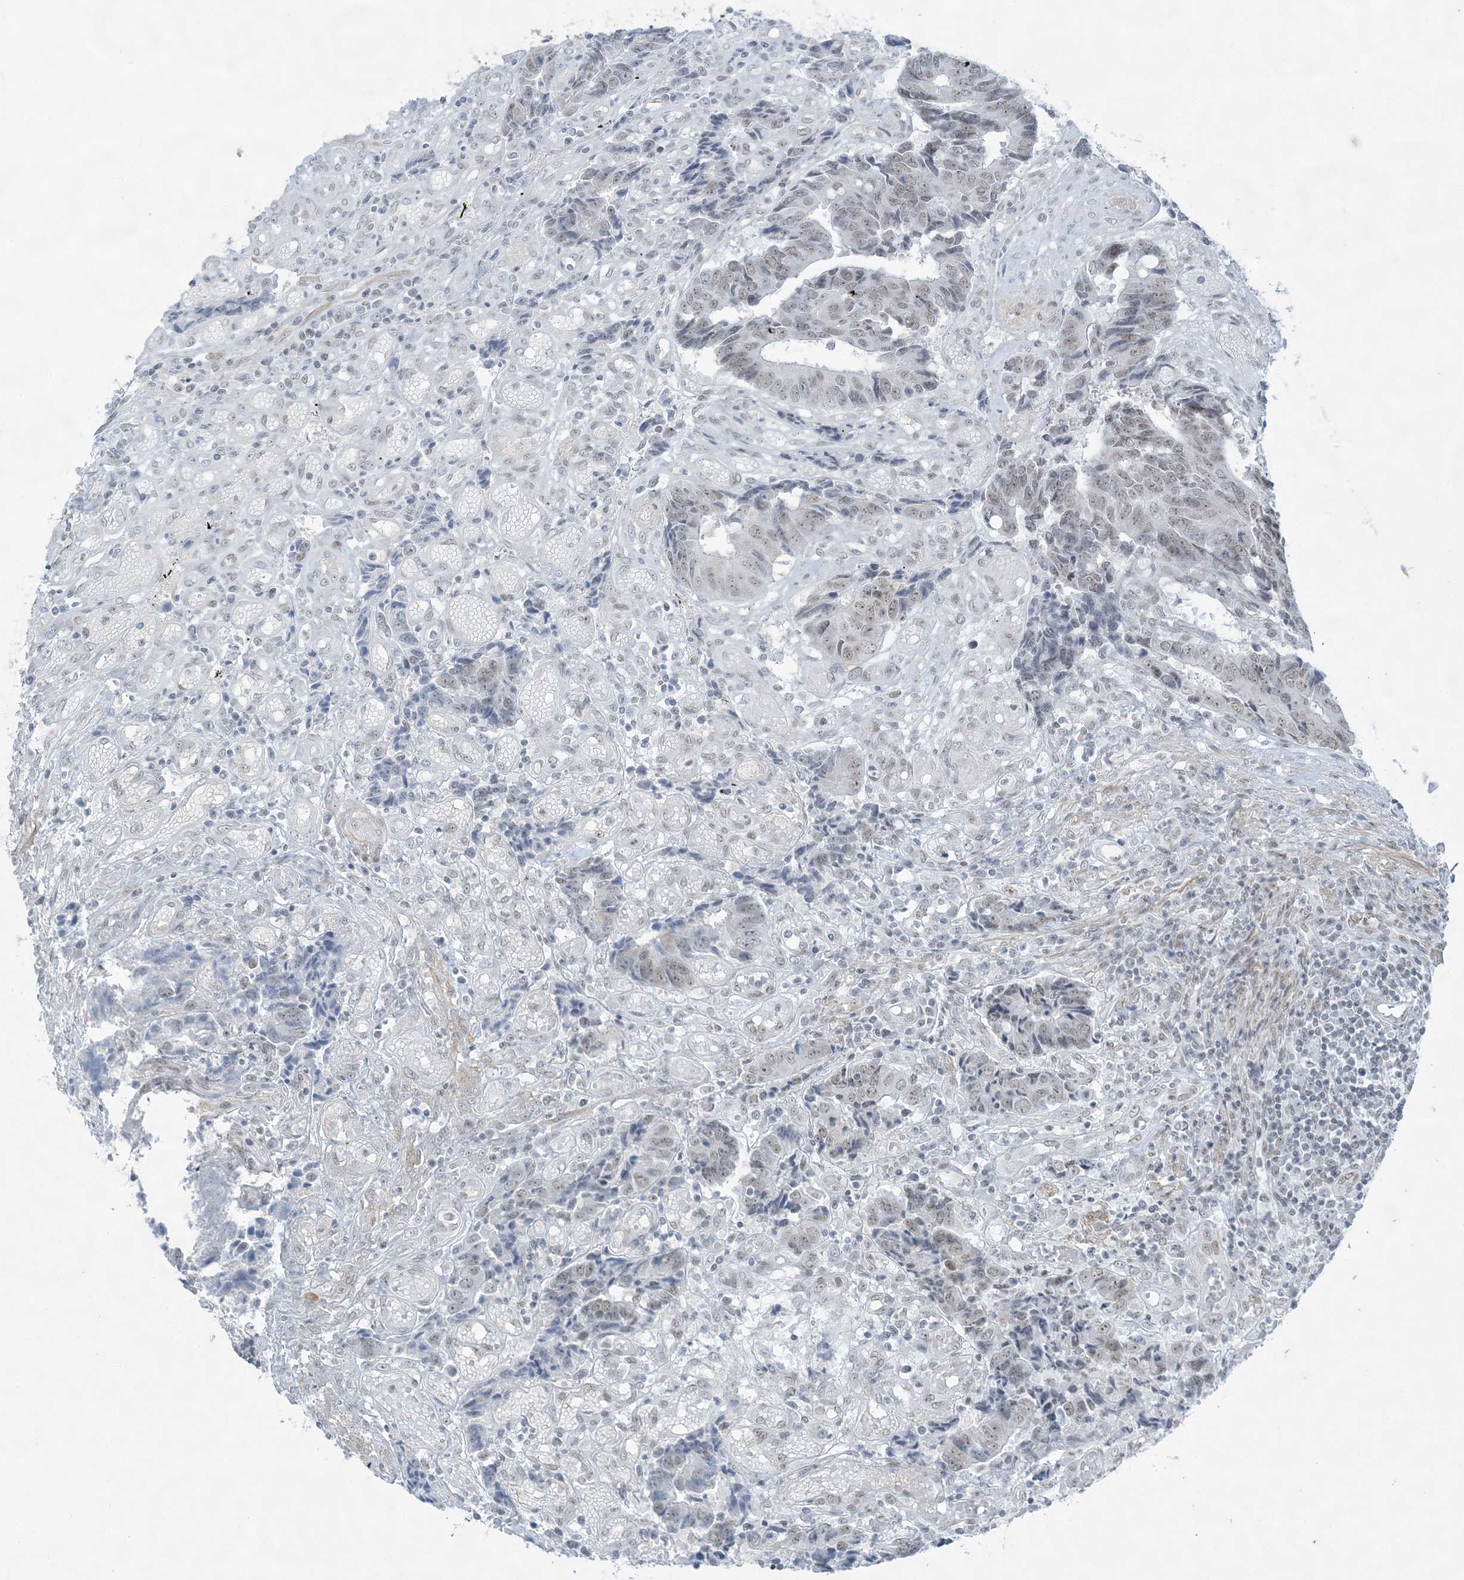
{"staining": {"intensity": "weak", "quantity": "25%-75%", "location": "nuclear"}, "tissue": "colorectal cancer", "cell_type": "Tumor cells", "image_type": "cancer", "snomed": [{"axis": "morphology", "description": "Adenocarcinoma, NOS"}, {"axis": "topography", "description": "Rectum"}], "caption": "Colorectal cancer (adenocarcinoma) stained with DAB IHC reveals low levels of weak nuclear positivity in approximately 25%-75% of tumor cells. (brown staining indicates protein expression, while blue staining denotes nuclei).", "gene": "ZNF787", "patient": {"sex": "male", "age": 84}}